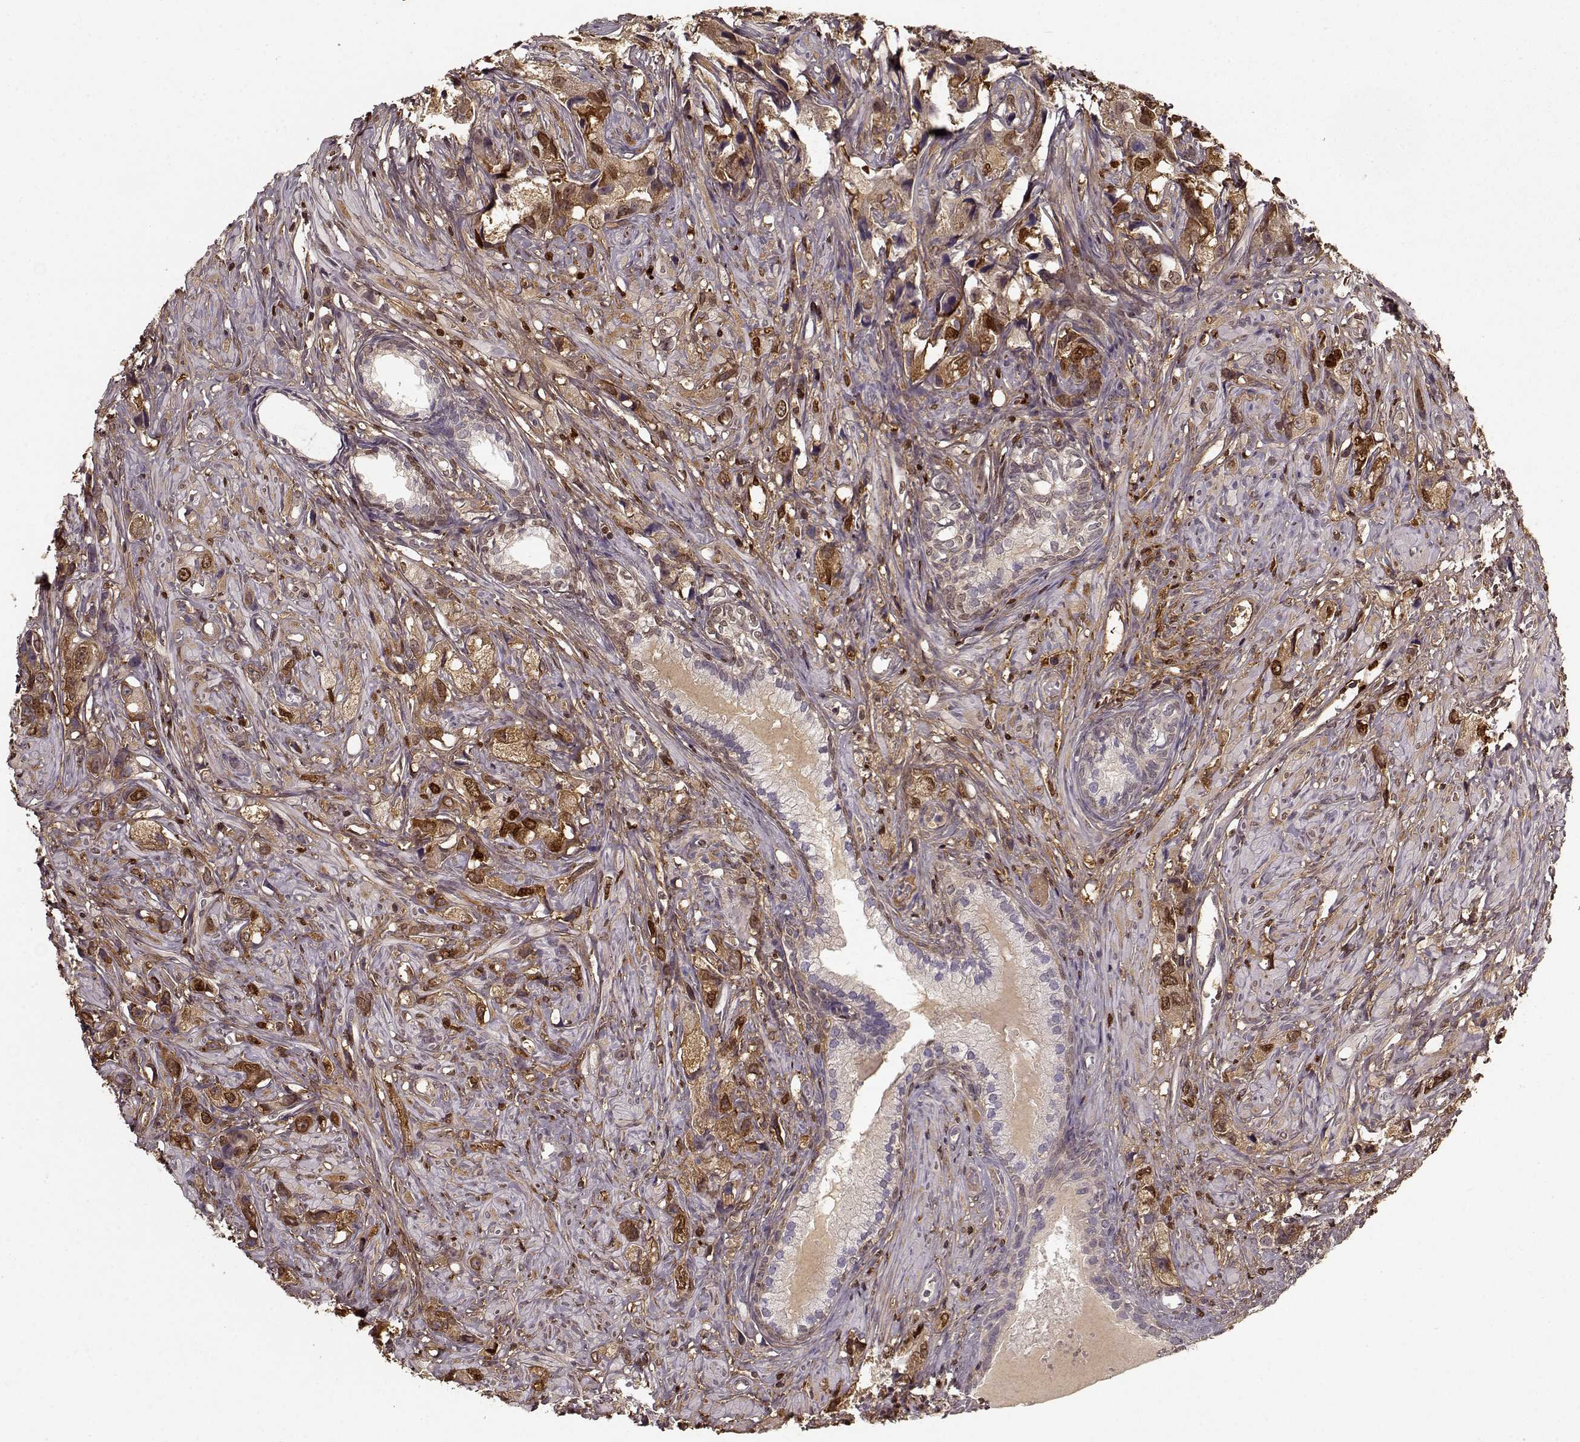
{"staining": {"intensity": "negative", "quantity": "none", "location": "none"}, "tissue": "prostate cancer", "cell_type": "Tumor cells", "image_type": "cancer", "snomed": [{"axis": "morphology", "description": "Adenocarcinoma, High grade"}, {"axis": "topography", "description": "Prostate"}], "caption": "Immunohistochemistry image of neoplastic tissue: adenocarcinoma (high-grade) (prostate) stained with DAB shows no significant protein expression in tumor cells.", "gene": "LUM", "patient": {"sex": "male", "age": 75}}